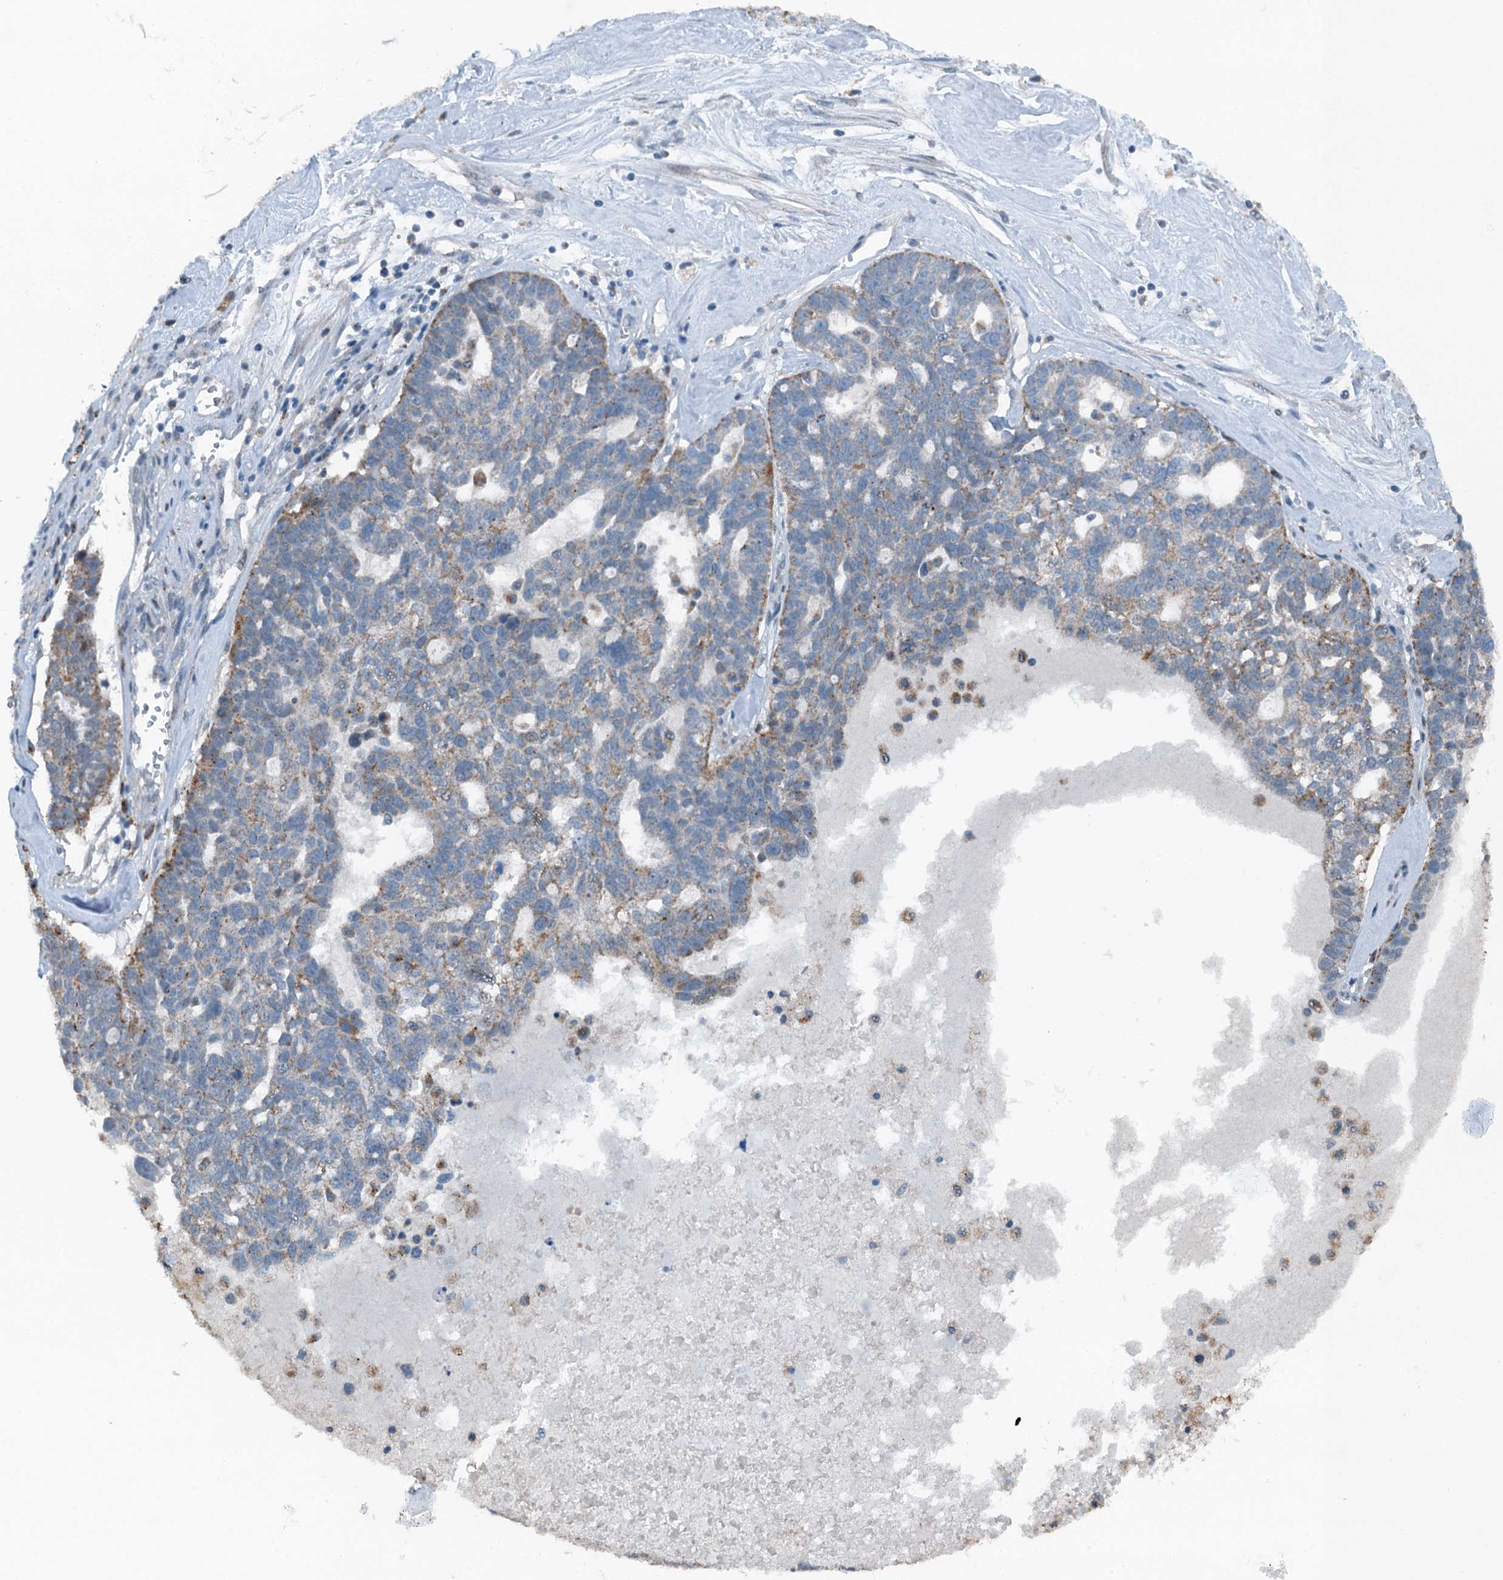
{"staining": {"intensity": "negative", "quantity": "none", "location": "none"}, "tissue": "ovarian cancer", "cell_type": "Tumor cells", "image_type": "cancer", "snomed": [{"axis": "morphology", "description": "Cystadenocarcinoma, serous, NOS"}, {"axis": "topography", "description": "Ovary"}], "caption": "Protein analysis of ovarian cancer demonstrates no significant expression in tumor cells. (DAB IHC with hematoxylin counter stain).", "gene": "BMERB1", "patient": {"sex": "female", "age": 59}}